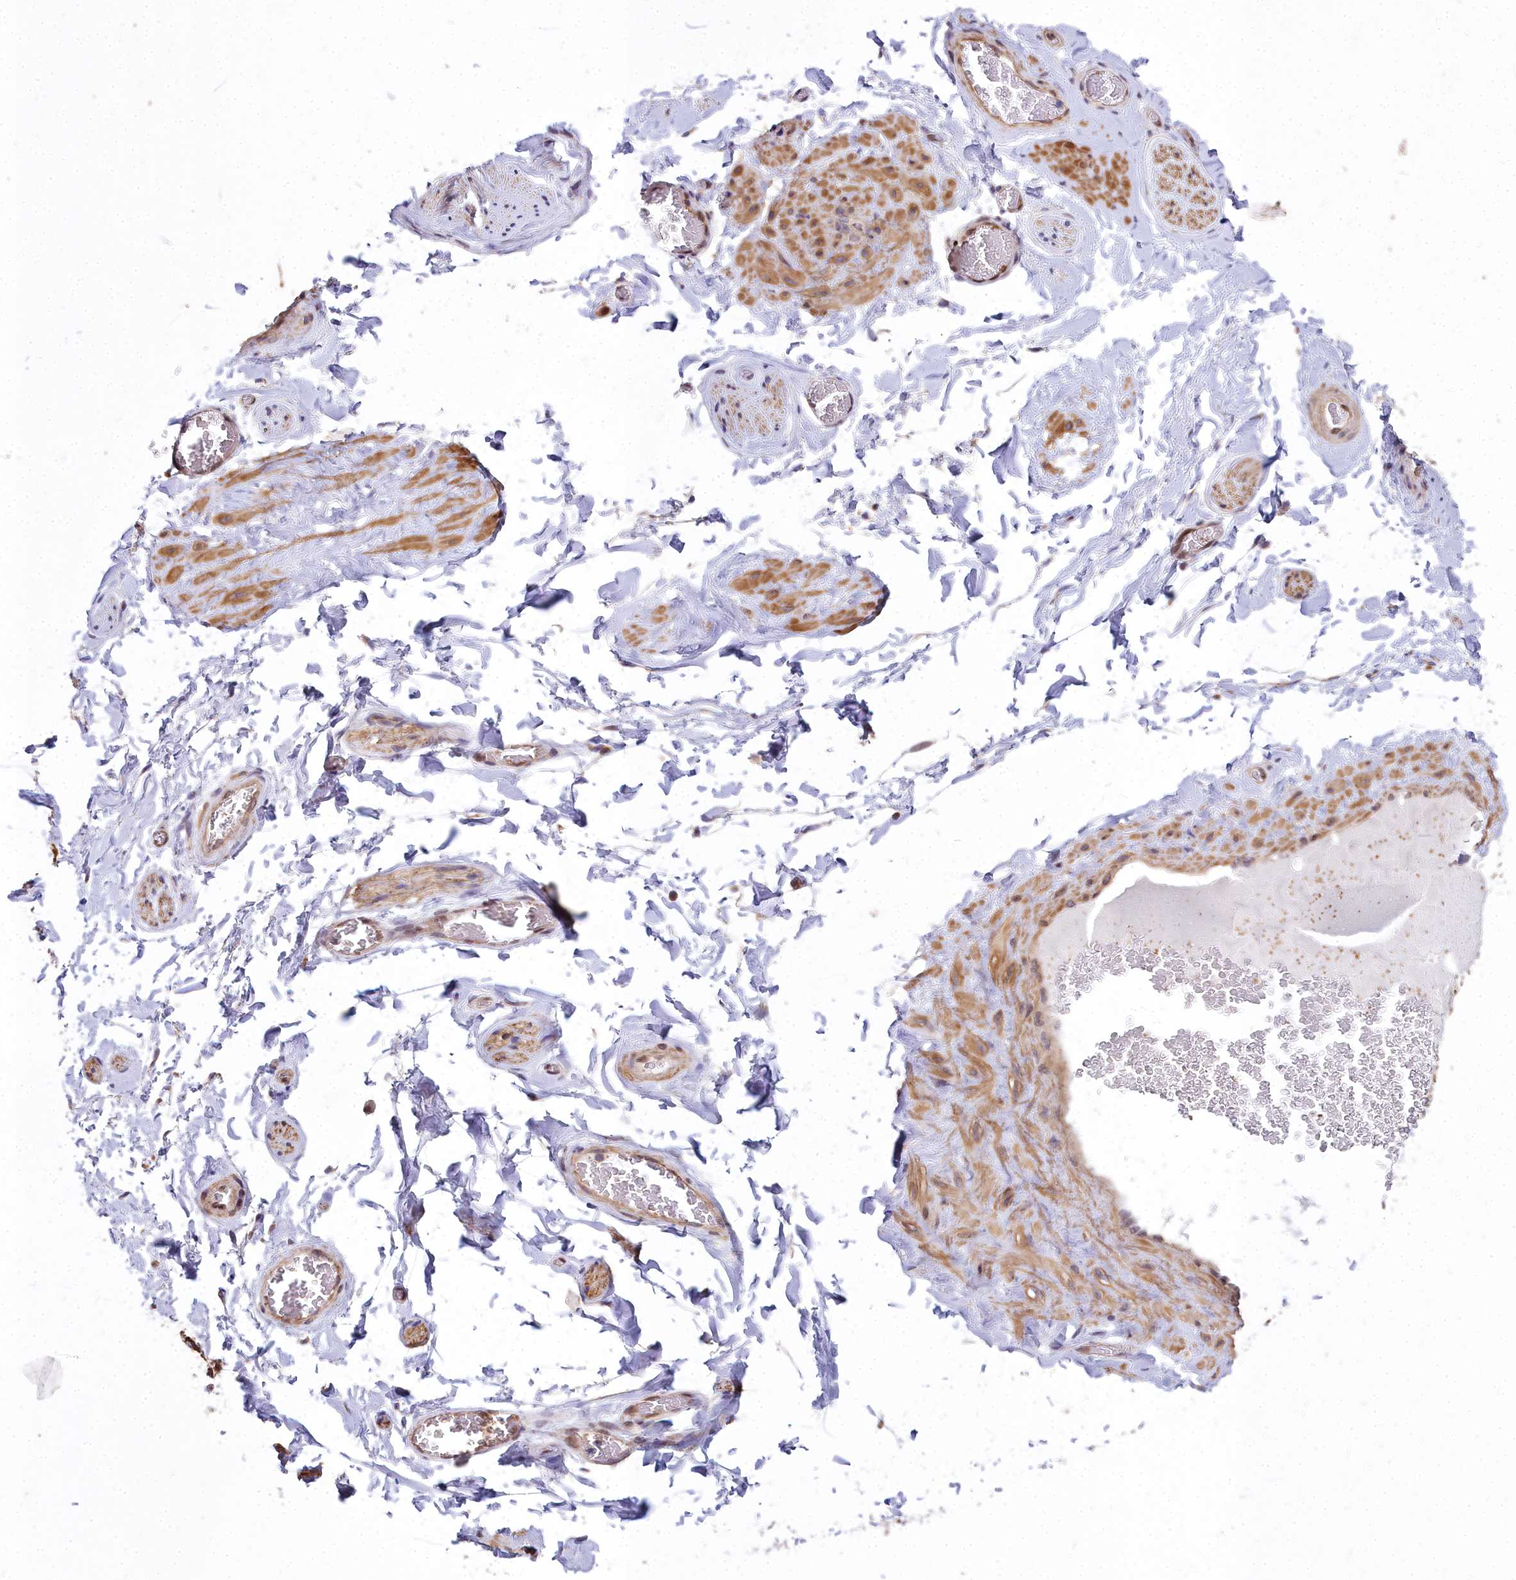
{"staining": {"intensity": "weak", "quantity": "<25%", "location": "cytoplasmic/membranous"}, "tissue": "adipose tissue", "cell_type": "Adipocytes", "image_type": "normal", "snomed": [{"axis": "morphology", "description": "Normal tissue, NOS"}, {"axis": "topography", "description": "Soft tissue"}, {"axis": "topography", "description": "Adipose tissue"}, {"axis": "topography", "description": "Vascular tissue"}, {"axis": "topography", "description": "Peripheral nerve tissue"}], "caption": "This is a image of immunohistochemistry (IHC) staining of benign adipose tissue, which shows no positivity in adipocytes.", "gene": "ABCB8", "patient": {"sex": "male", "age": 46}}